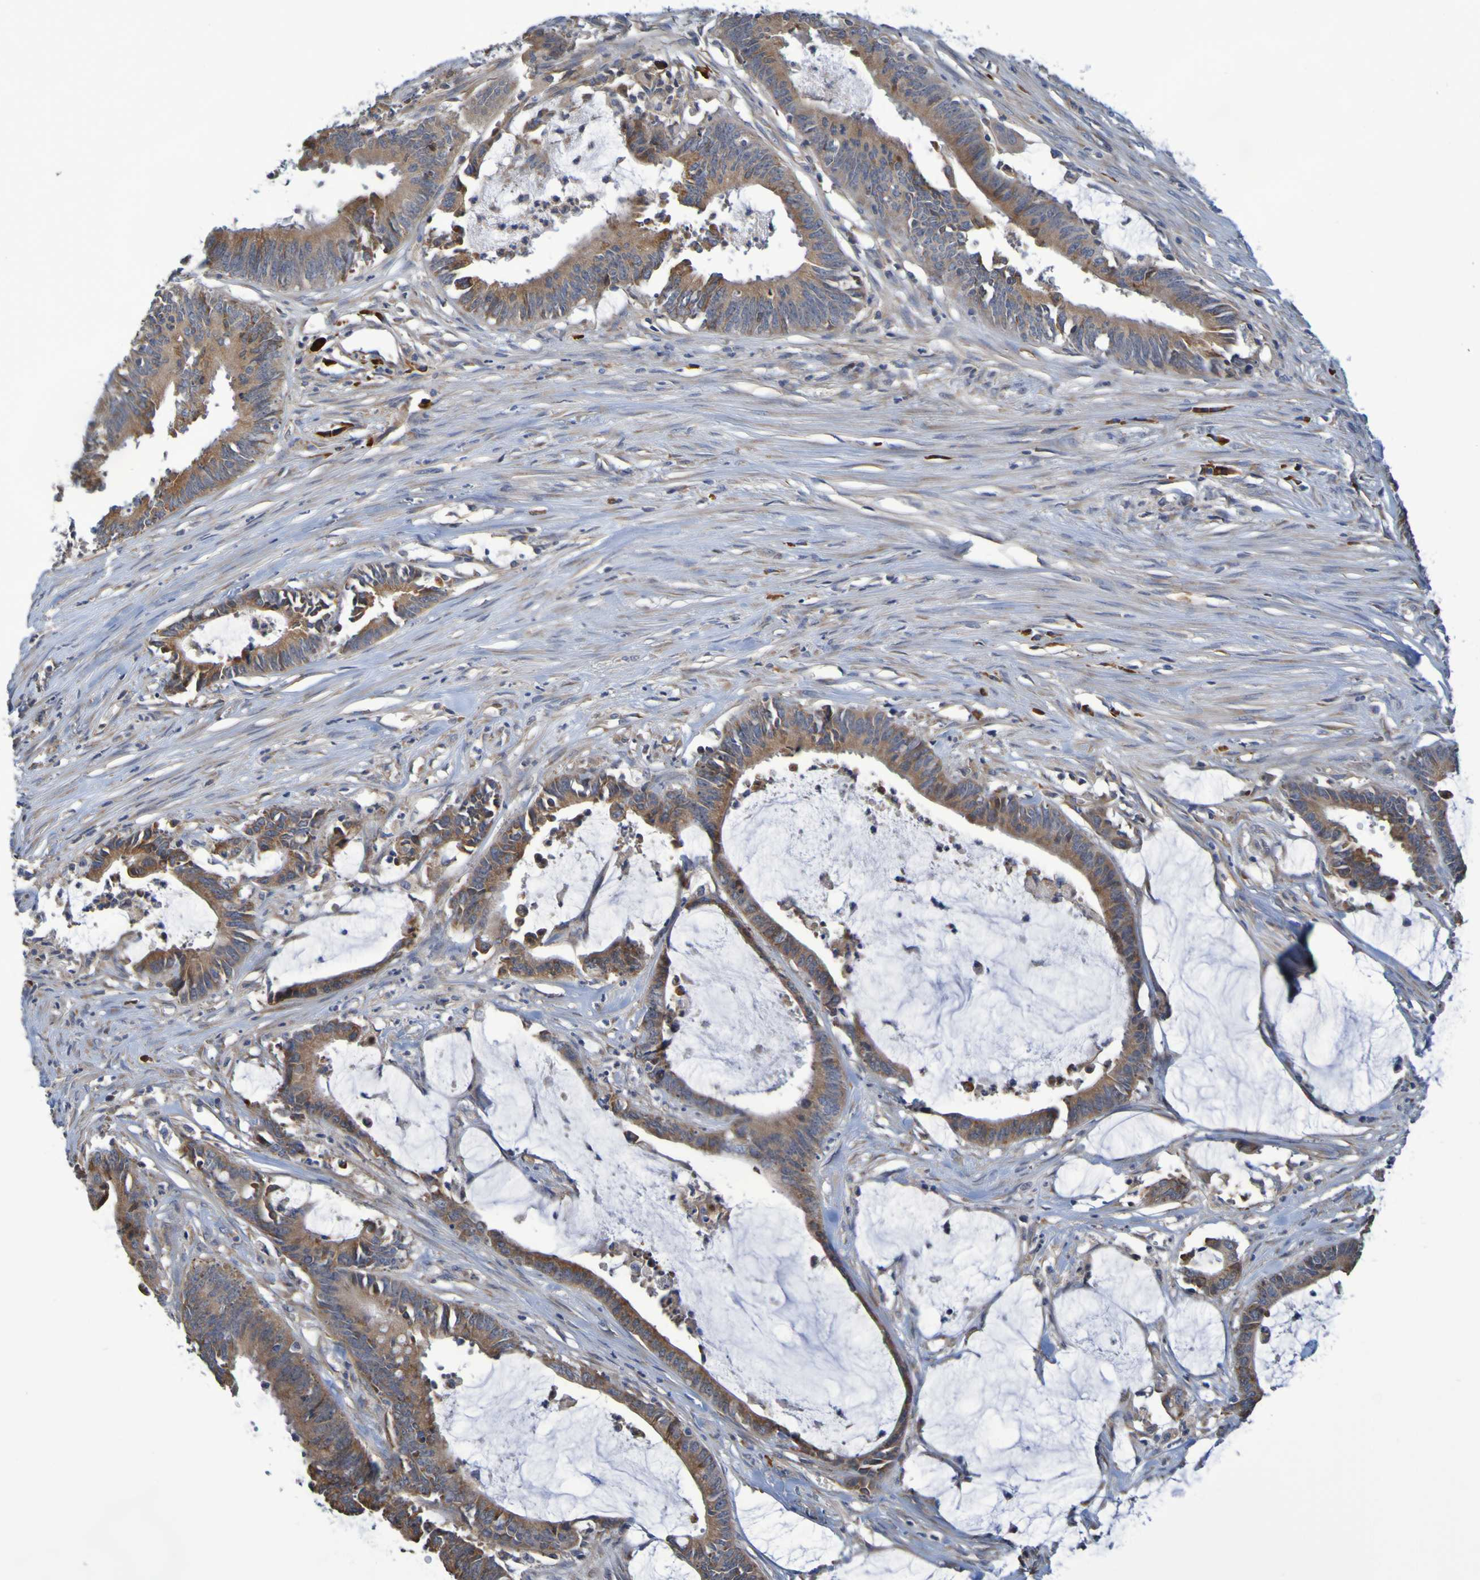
{"staining": {"intensity": "moderate", "quantity": ">75%", "location": "cytoplasmic/membranous"}, "tissue": "colorectal cancer", "cell_type": "Tumor cells", "image_type": "cancer", "snomed": [{"axis": "morphology", "description": "Adenocarcinoma, NOS"}, {"axis": "topography", "description": "Rectum"}], "caption": "DAB immunohistochemical staining of human colorectal cancer exhibits moderate cytoplasmic/membranous protein expression in about >75% of tumor cells.", "gene": "CLDN18", "patient": {"sex": "female", "age": 66}}